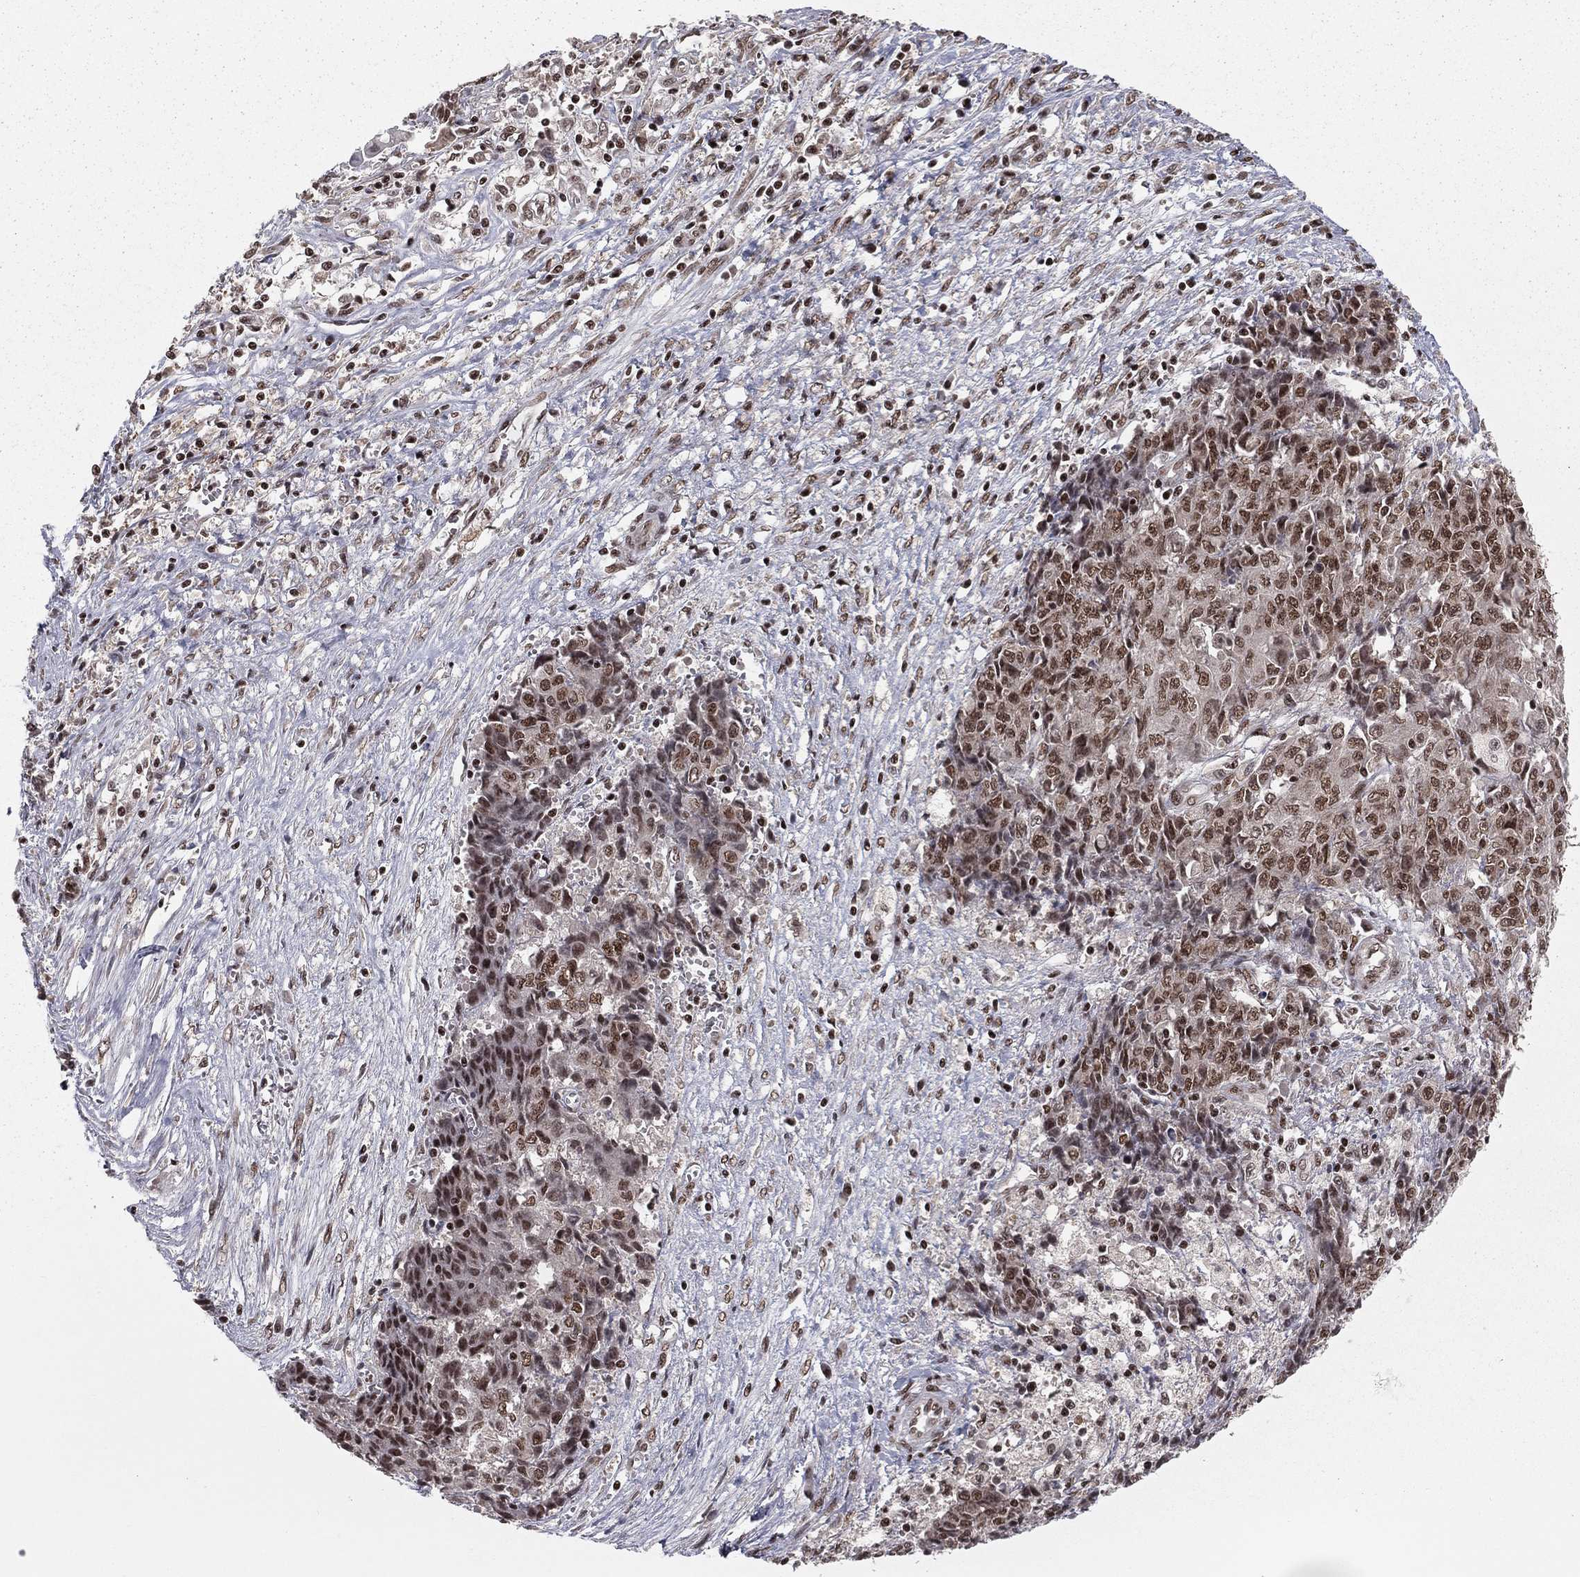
{"staining": {"intensity": "weak", "quantity": ">75%", "location": "nuclear"}, "tissue": "ovarian cancer", "cell_type": "Tumor cells", "image_type": "cancer", "snomed": [{"axis": "morphology", "description": "Carcinoma, endometroid"}, {"axis": "topography", "description": "Ovary"}], "caption": "High-magnification brightfield microscopy of endometroid carcinoma (ovarian) stained with DAB (brown) and counterstained with hematoxylin (blue). tumor cells exhibit weak nuclear positivity is present in approximately>75% of cells.", "gene": "NFYB", "patient": {"sex": "female", "age": 42}}